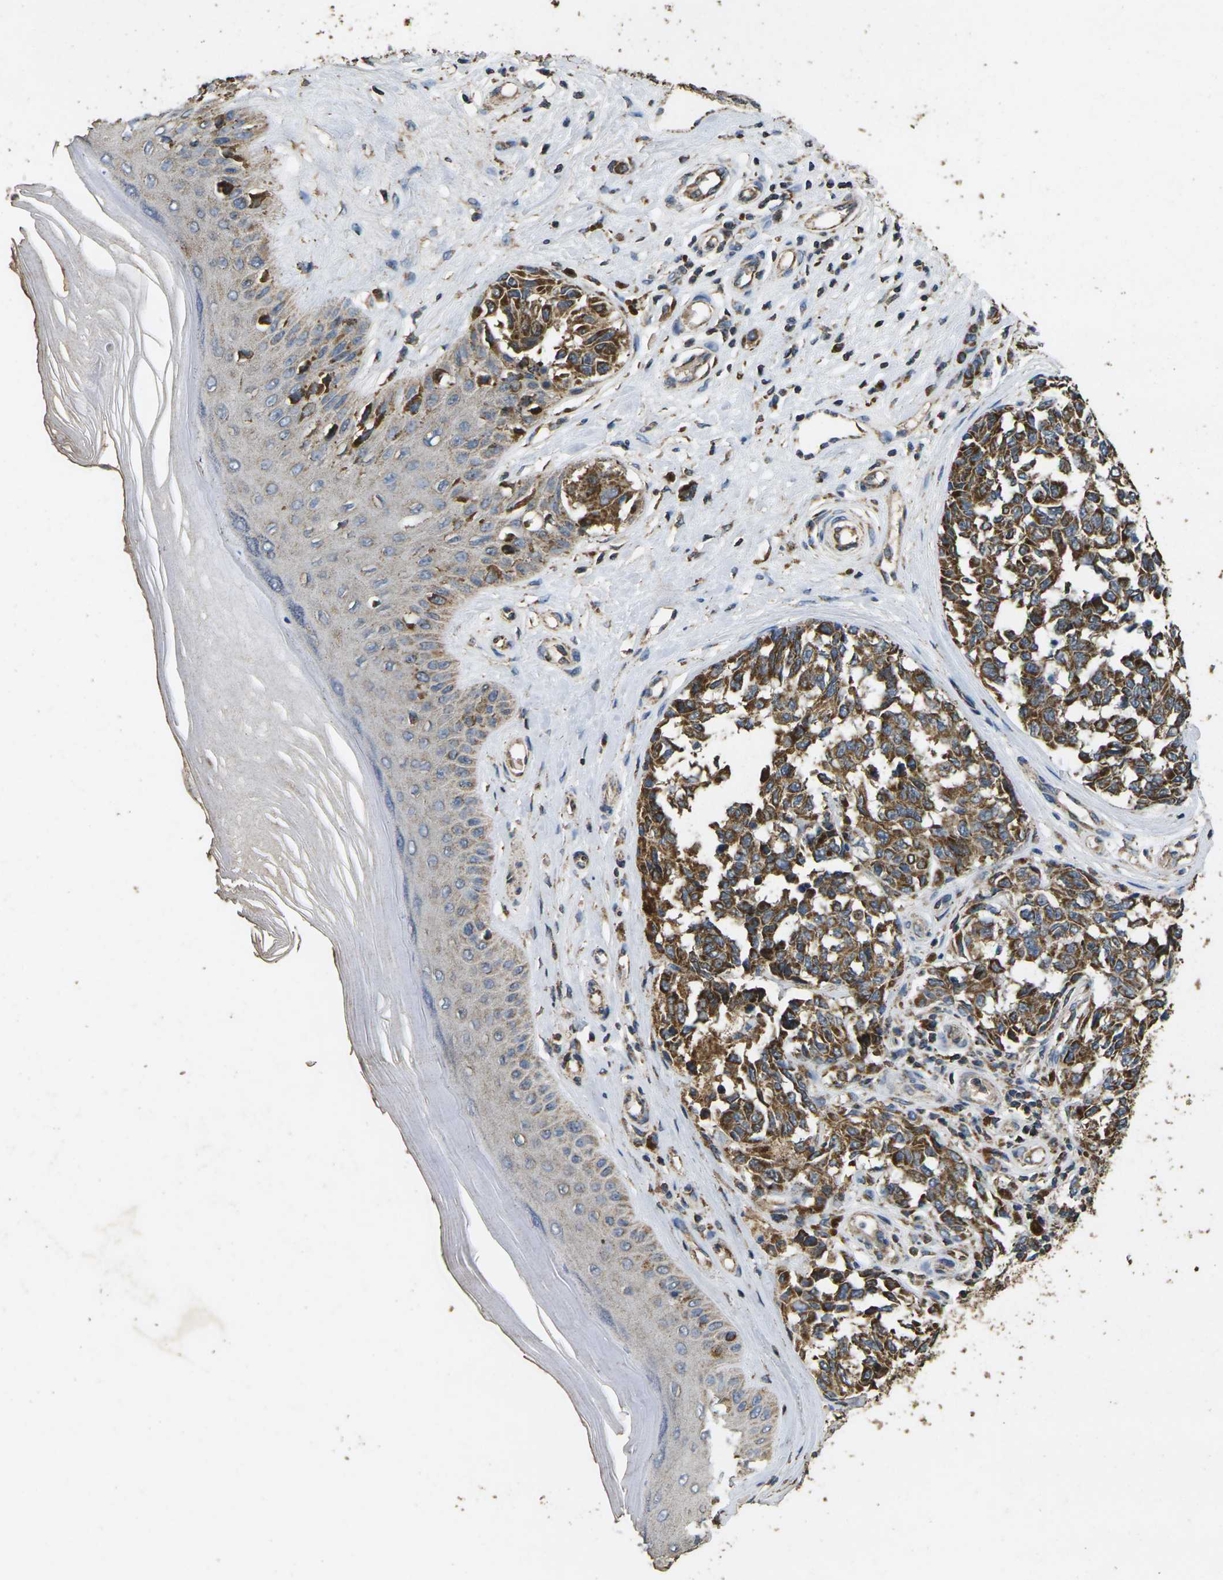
{"staining": {"intensity": "strong", "quantity": ">75%", "location": "cytoplasmic/membranous"}, "tissue": "melanoma", "cell_type": "Tumor cells", "image_type": "cancer", "snomed": [{"axis": "morphology", "description": "Malignant melanoma, NOS"}, {"axis": "topography", "description": "Skin"}], "caption": "Melanoma was stained to show a protein in brown. There is high levels of strong cytoplasmic/membranous positivity in about >75% of tumor cells.", "gene": "MAPK11", "patient": {"sex": "female", "age": 64}}